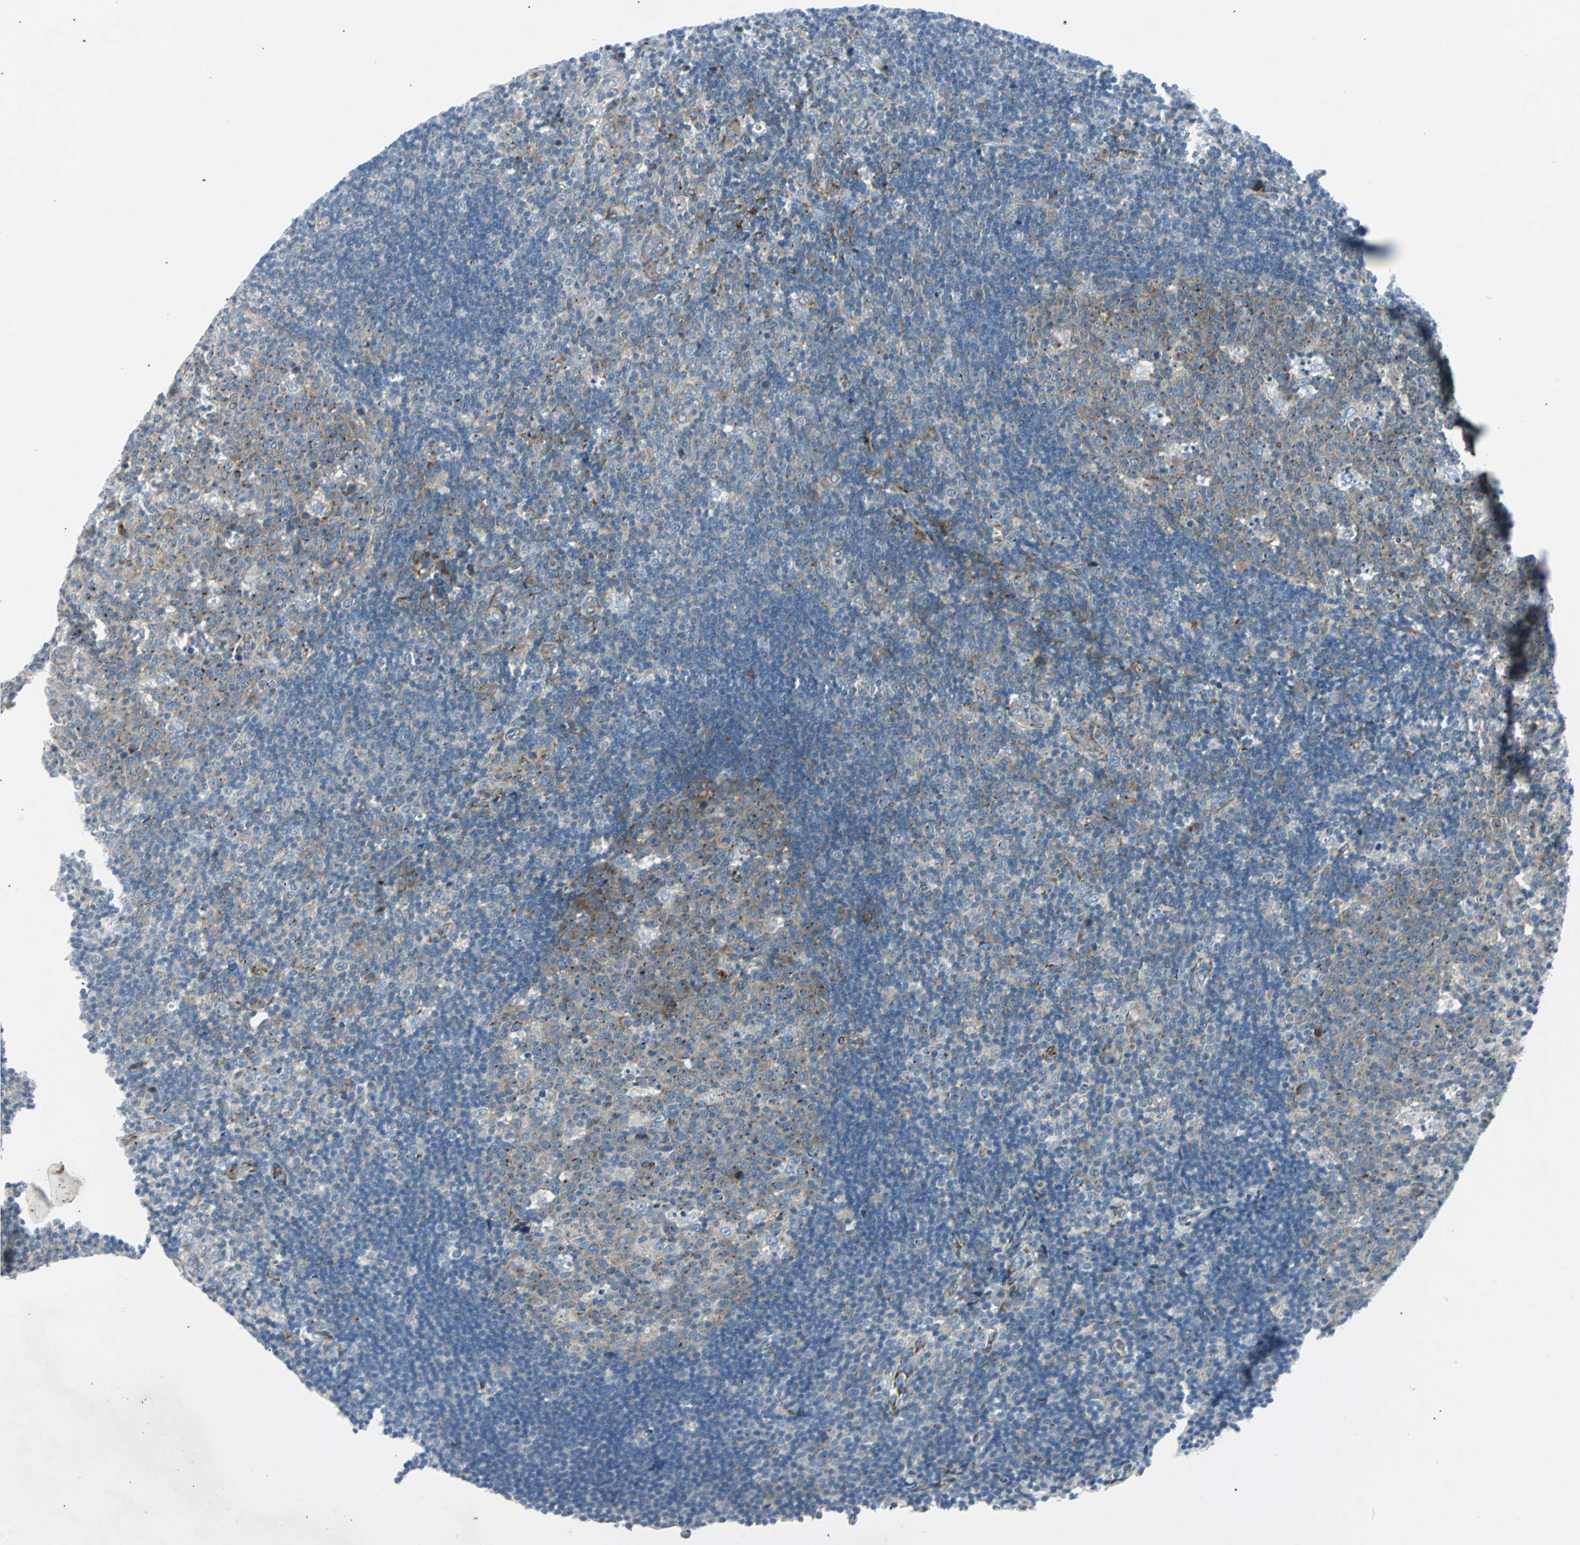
{"staining": {"intensity": "moderate", "quantity": "25%-75%", "location": "cytoplasmic/membranous,nuclear"}, "tissue": "lymph node", "cell_type": "Germinal center cells", "image_type": "normal", "snomed": [{"axis": "morphology", "description": "Normal tissue, NOS"}, {"axis": "topography", "description": "Lymph node"}, {"axis": "topography", "description": "Salivary gland"}], "caption": "A high-resolution image shows IHC staining of normal lymph node, which reveals moderate cytoplasmic/membranous,nuclear staining in about 25%-75% of germinal center cells.", "gene": "BBC3", "patient": {"sex": "male", "age": 8}}